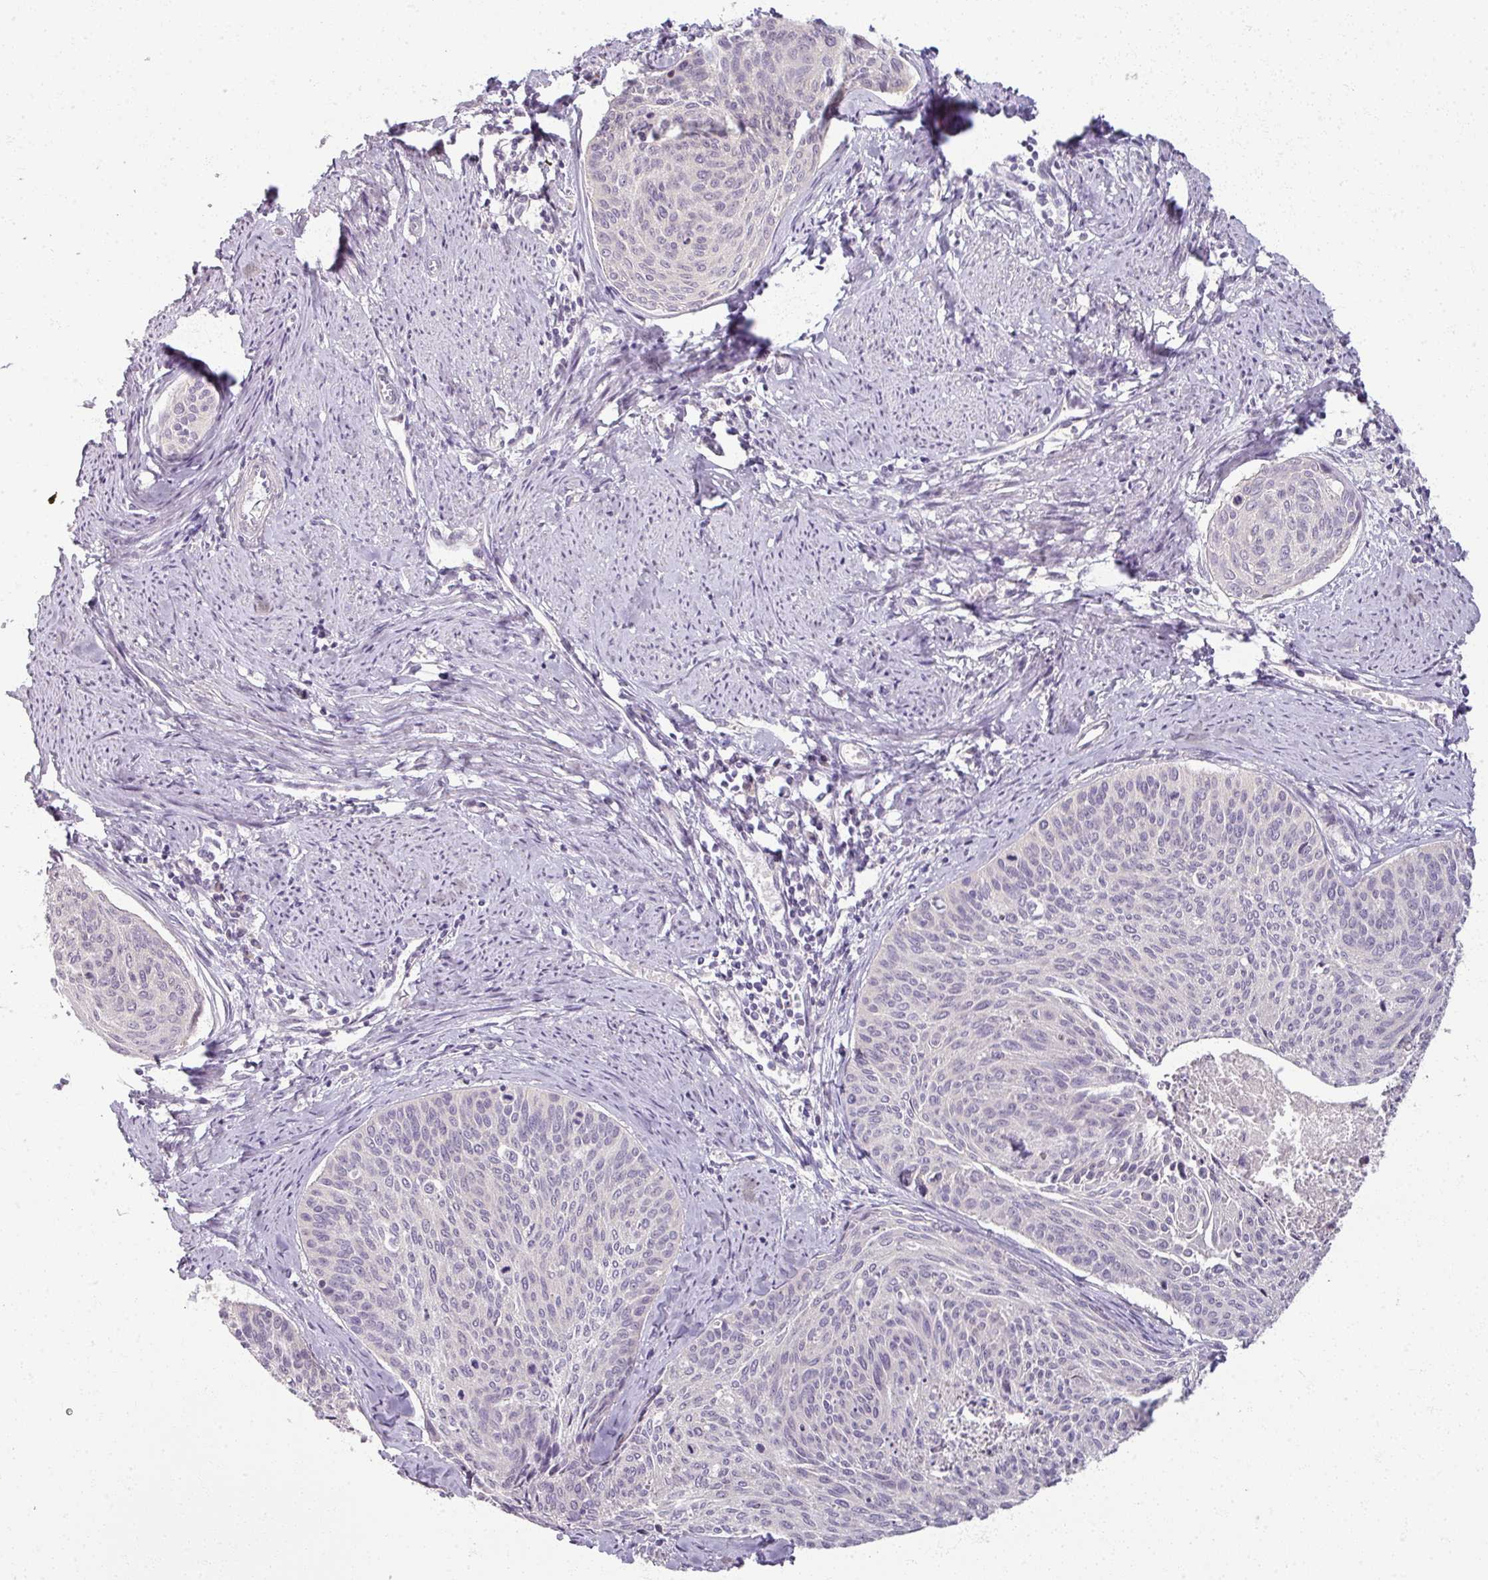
{"staining": {"intensity": "negative", "quantity": "none", "location": "none"}, "tissue": "cervical cancer", "cell_type": "Tumor cells", "image_type": "cancer", "snomed": [{"axis": "morphology", "description": "Squamous cell carcinoma, NOS"}, {"axis": "topography", "description": "Cervix"}], "caption": "The image exhibits no staining of tumor cells in cervical squamous cell carcinoma.", "gene": "MYMK", "patient": {"sex": "female", "age": 55}}